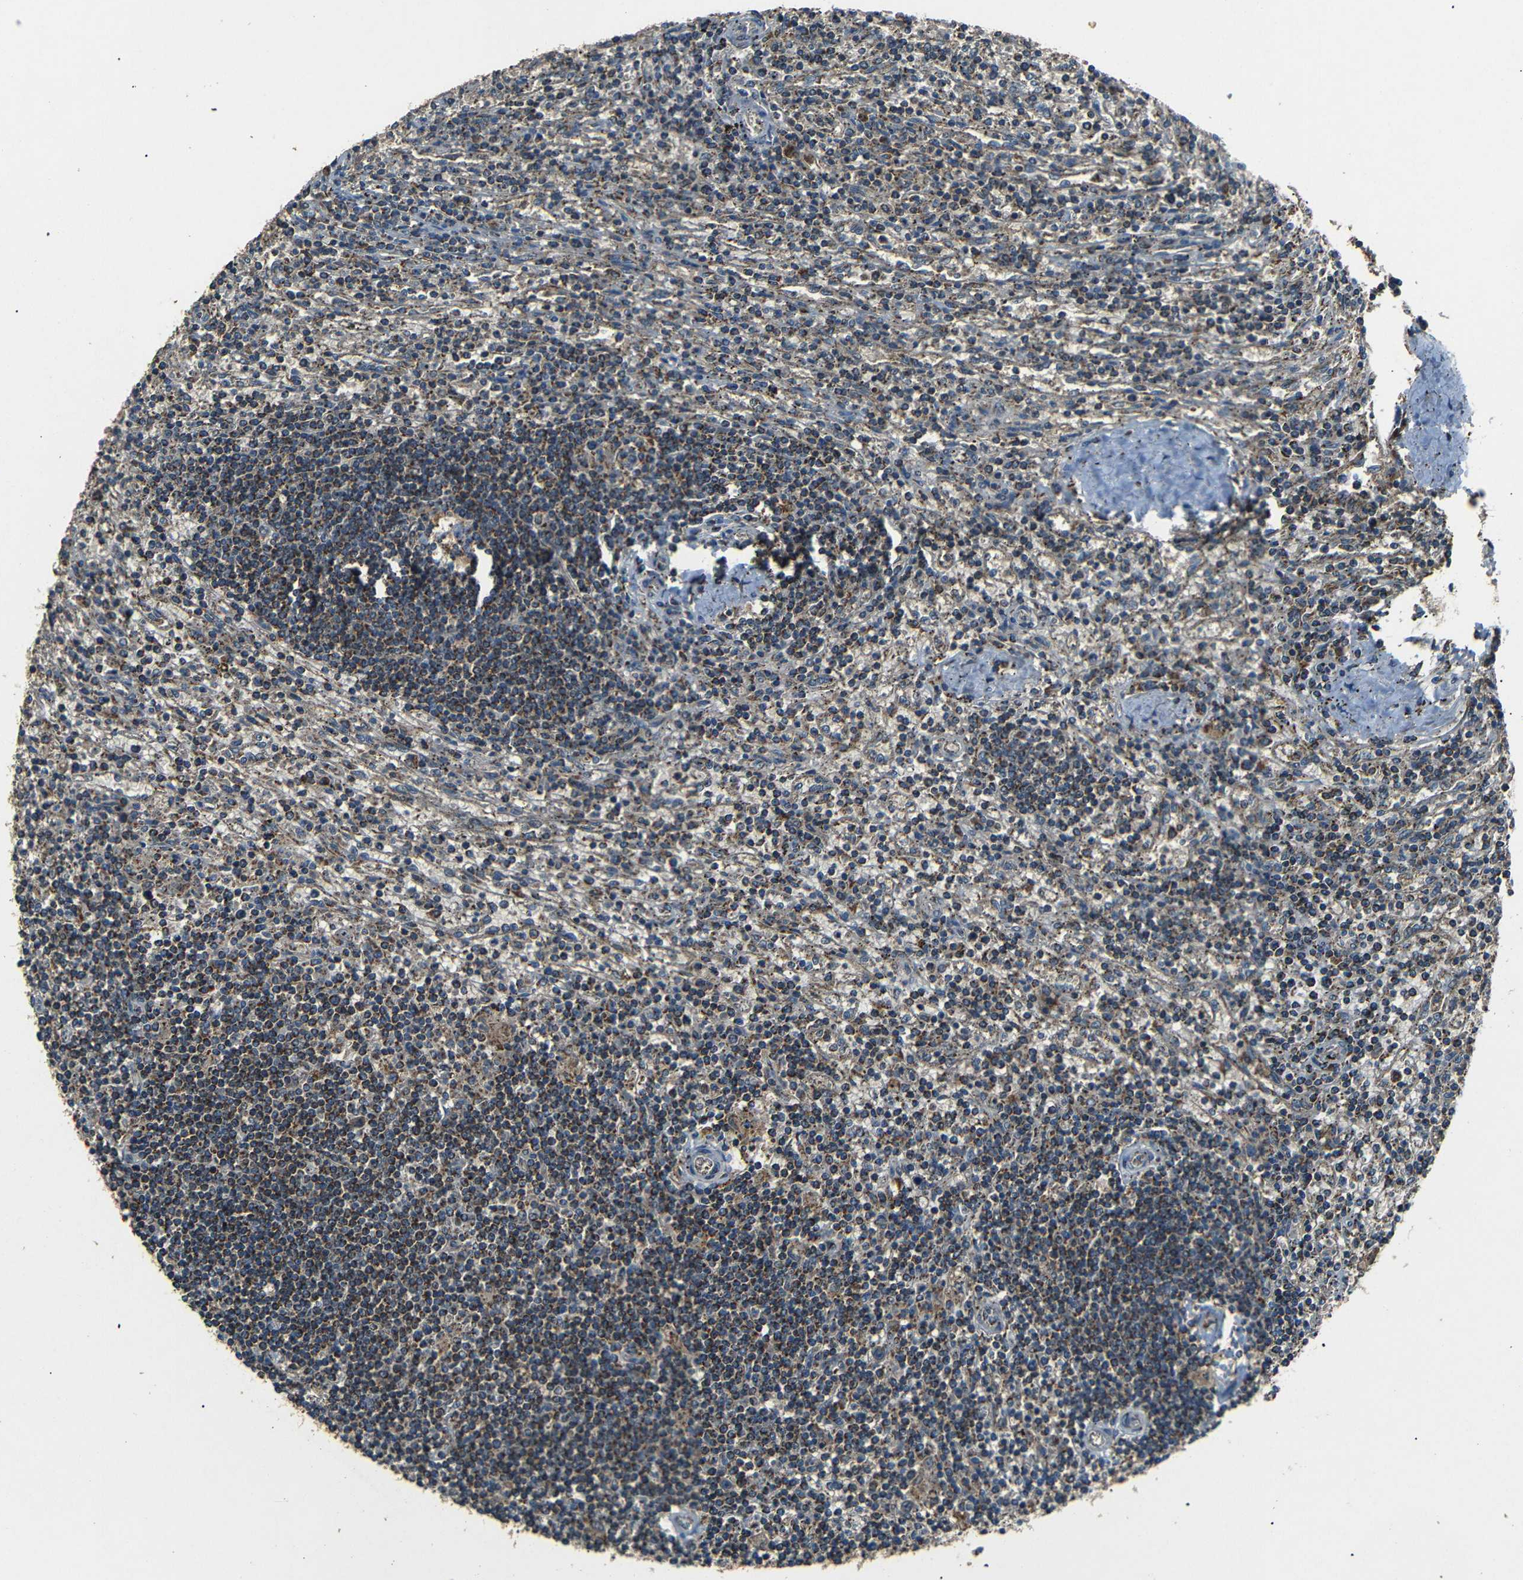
{"staining": {"intensity": "moderate", "quantity": "25%-75%", "location": "cytoplasmic/membranous"}, "tissue": "lymphoma", "cell_type": "Tumor cells", "image_type": "cancer", "snomed": [{"axis": "morphology", "description": "Malignant lymphoma, non-Hodgkin's type, Low grade"}, {"axis": "topography", "description": "Spleen"}], "caption": "There is medium levels of moderate cytoplasmic/membranous positivity in tumor cells of lymphoma, as demonstrated by immunohistochemical staining (brown color).", "gene": "NETO2", "patient": {"sex": "male", "age": 76}}